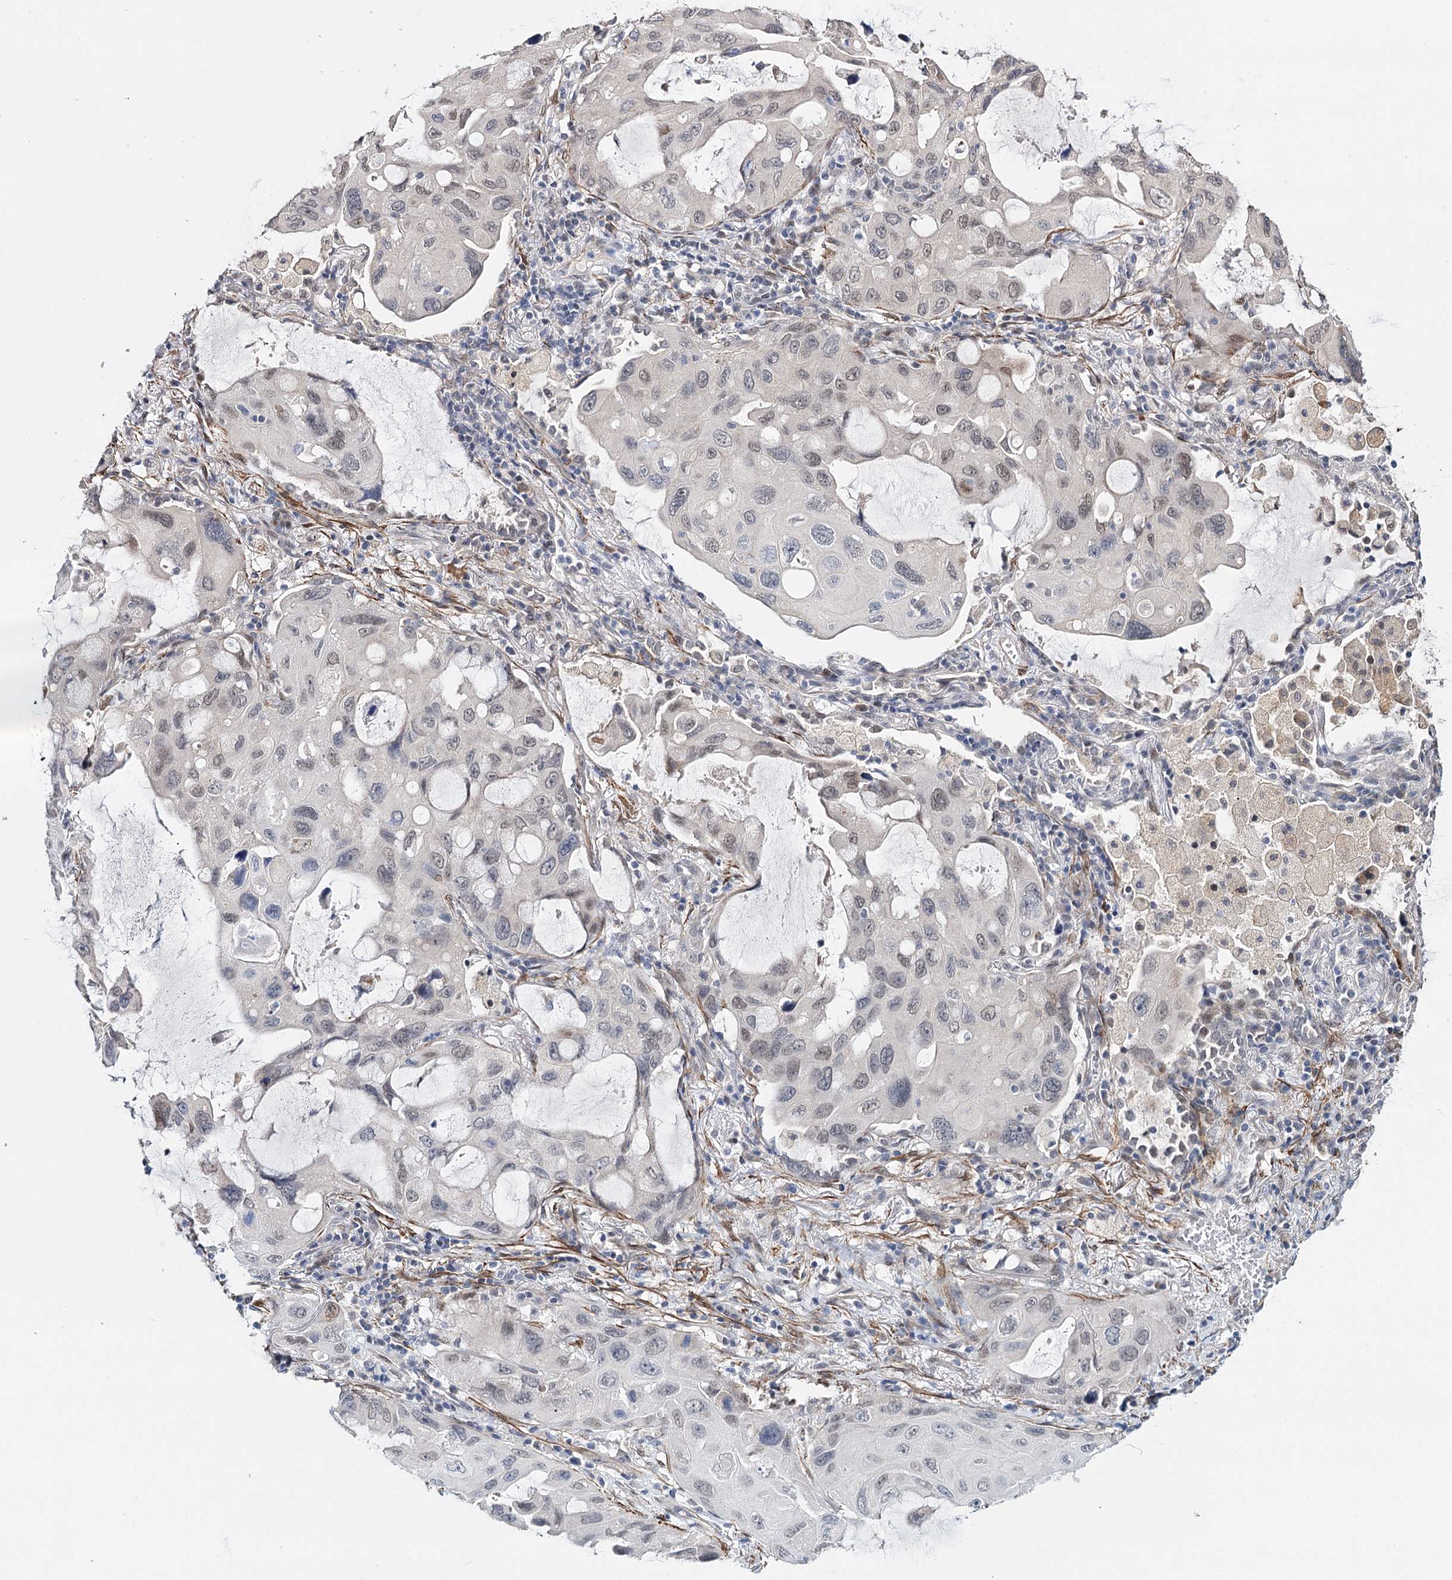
{"staining": {"intensity": "weak", "quantity": "<25%", "location": "nuclear"}, "tissue": "lung cancer", "cell_type": "Tumor cells", "image_type": "cancer", "snomed": [{"axis": "morphology", "description": "Squamous cell carcinoma, NOS"}, {"axis": "topography", "description": "Lung"}], "caption": "Histopathology image shows no significant protein positivity in tumor cells of lung squamous cell carcinoma. (DAB immunohistochemistry (IHC) visualized using brightfield microscopy, high magnification).", "gene": "CFAP46", "patient": {"sex": "female", "age": 73}}